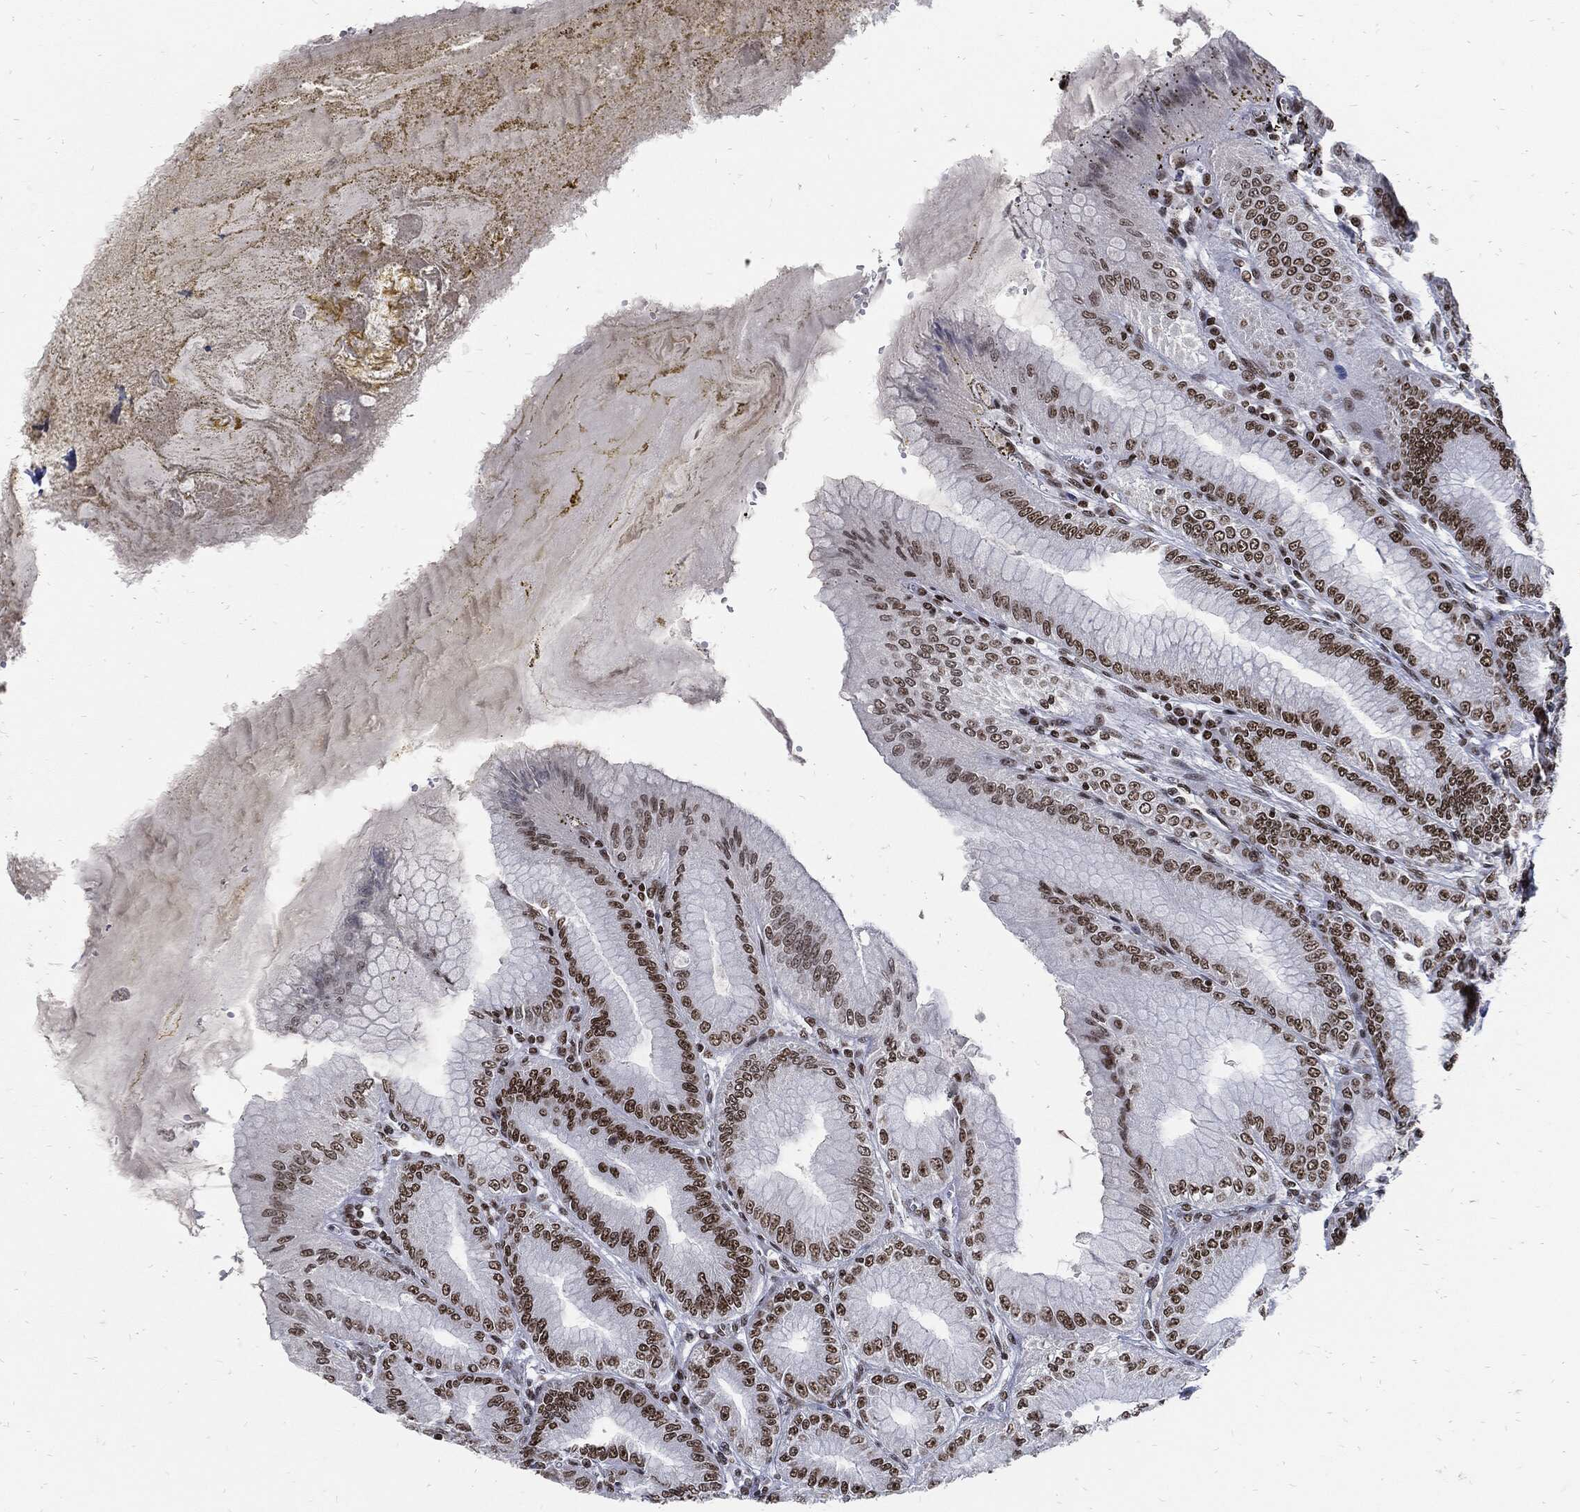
{"staining": {"intensity": "strong", "quantity": ">75%", "location": "nuclear"}, "tissue": "stomach", "cell_type": "Glandular cells", "image_type": "normal", "snomed": [{"axis": "morphology", "description": "Normal tissue, NOS"}, {"axis": "topography", "description": "Stomach"}], "caption": "A histopathology image of human stomach stained for a protein demonstrates strong nuclear brown staining in glandular cells.", "gene": "TERF2", "patient": {"sex": "male", "age": 71}}